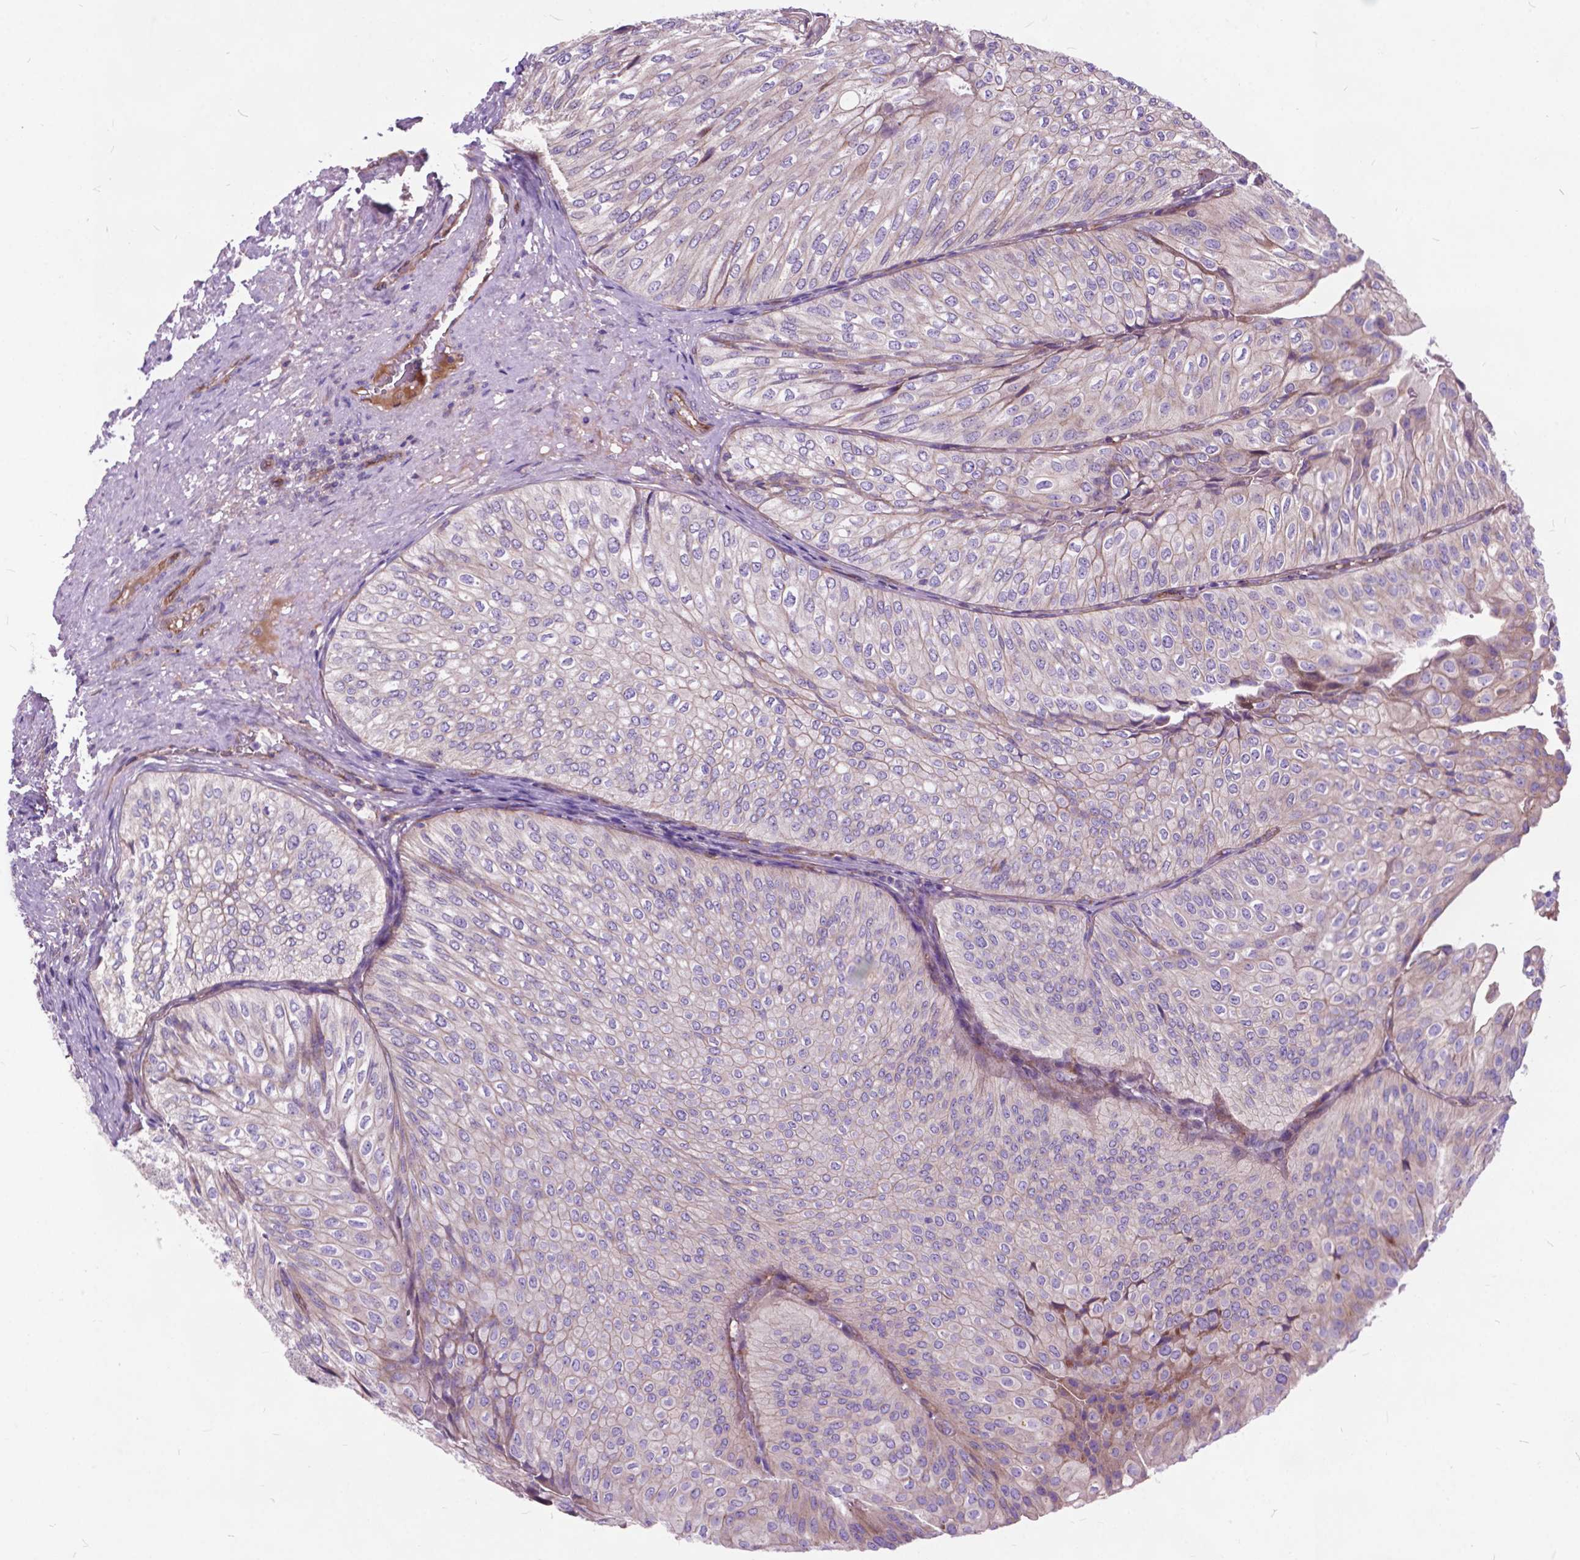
{"staining": {"intensity": "weak", "quantity": "25%-75%", "location": "cytoplasmic/membranous"}, "tissue": "urothelial cancer", "cell_type": "Tumor cells", "image_type": "cancer", "snomed": [{"axis": "morphology", "description": "Urothelial carcinoma, NOS"}, {"axis": "topography", "description": "Urinary bladder"}], "caption": "Immunohistochemical staining of human urothelial cancer shows low levels of weak cytoplasmic/membranous protein expression in about 25%-75% of tumor cells.", "gene": "FLT4", "patient": {"sex": "male", "age": 62}}